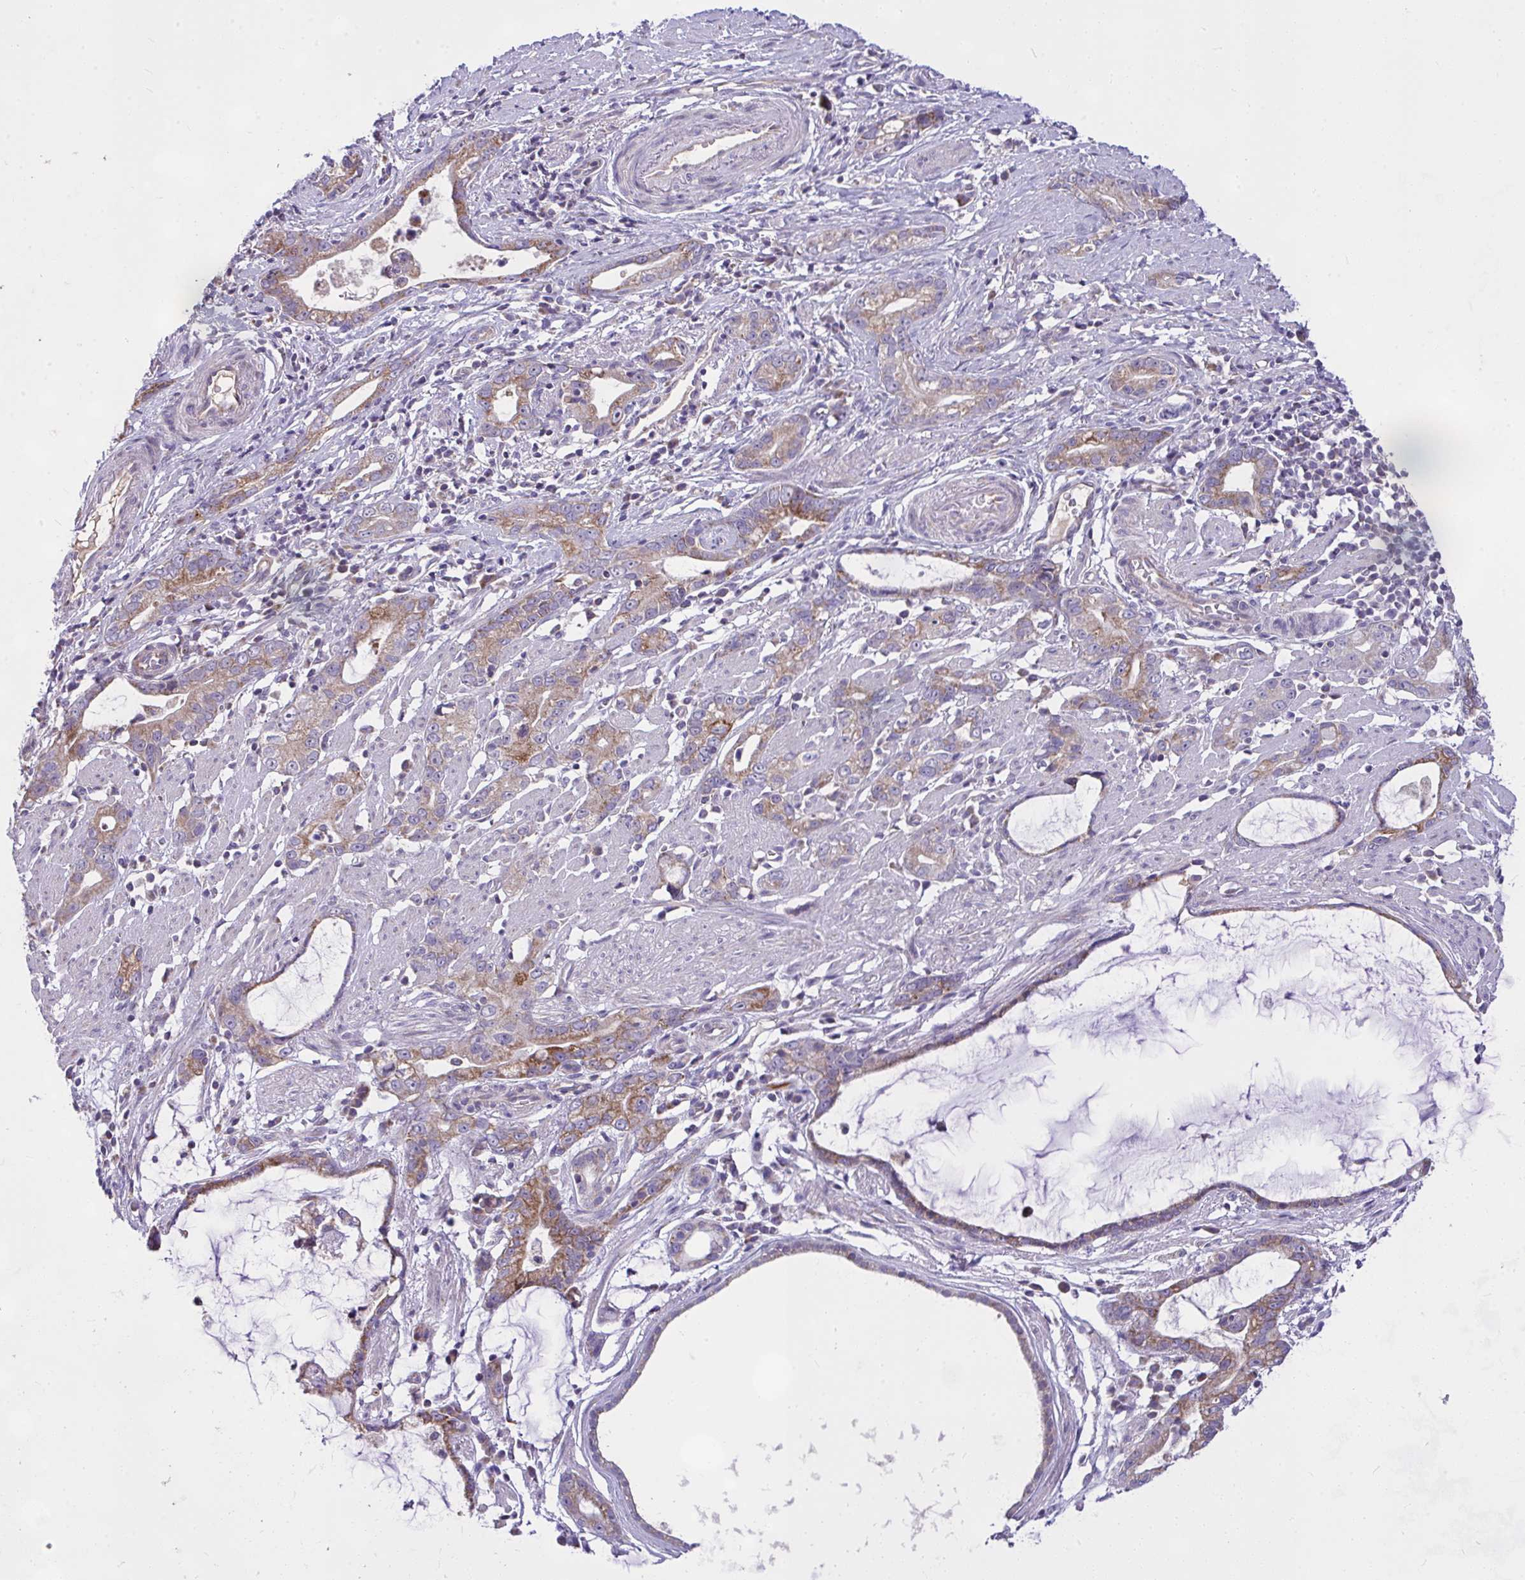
{"staining": {"intensity": "moderate", "quantity": ">75%", "location": "cytoplasmic/membranous"}, "tissue": "stomach cancer", "cell_type": "Tumor cells", "image_type": "cancer", "snomed": [{"axis": "morphology", "description": "Adenocarcinoma, NOS"}, {"axis": "topography", "description": "Stomach"}], "caption": "This image displays stomach cancer stained with immunohistochemistry to label a protein in brown. The cytoplasmic/membranous of tumor cells show moderate positivity for the protein. Nuclei are counter-stained blue.", "gene": "CEP63", "patient": {"sex": "male", "age": 55}}